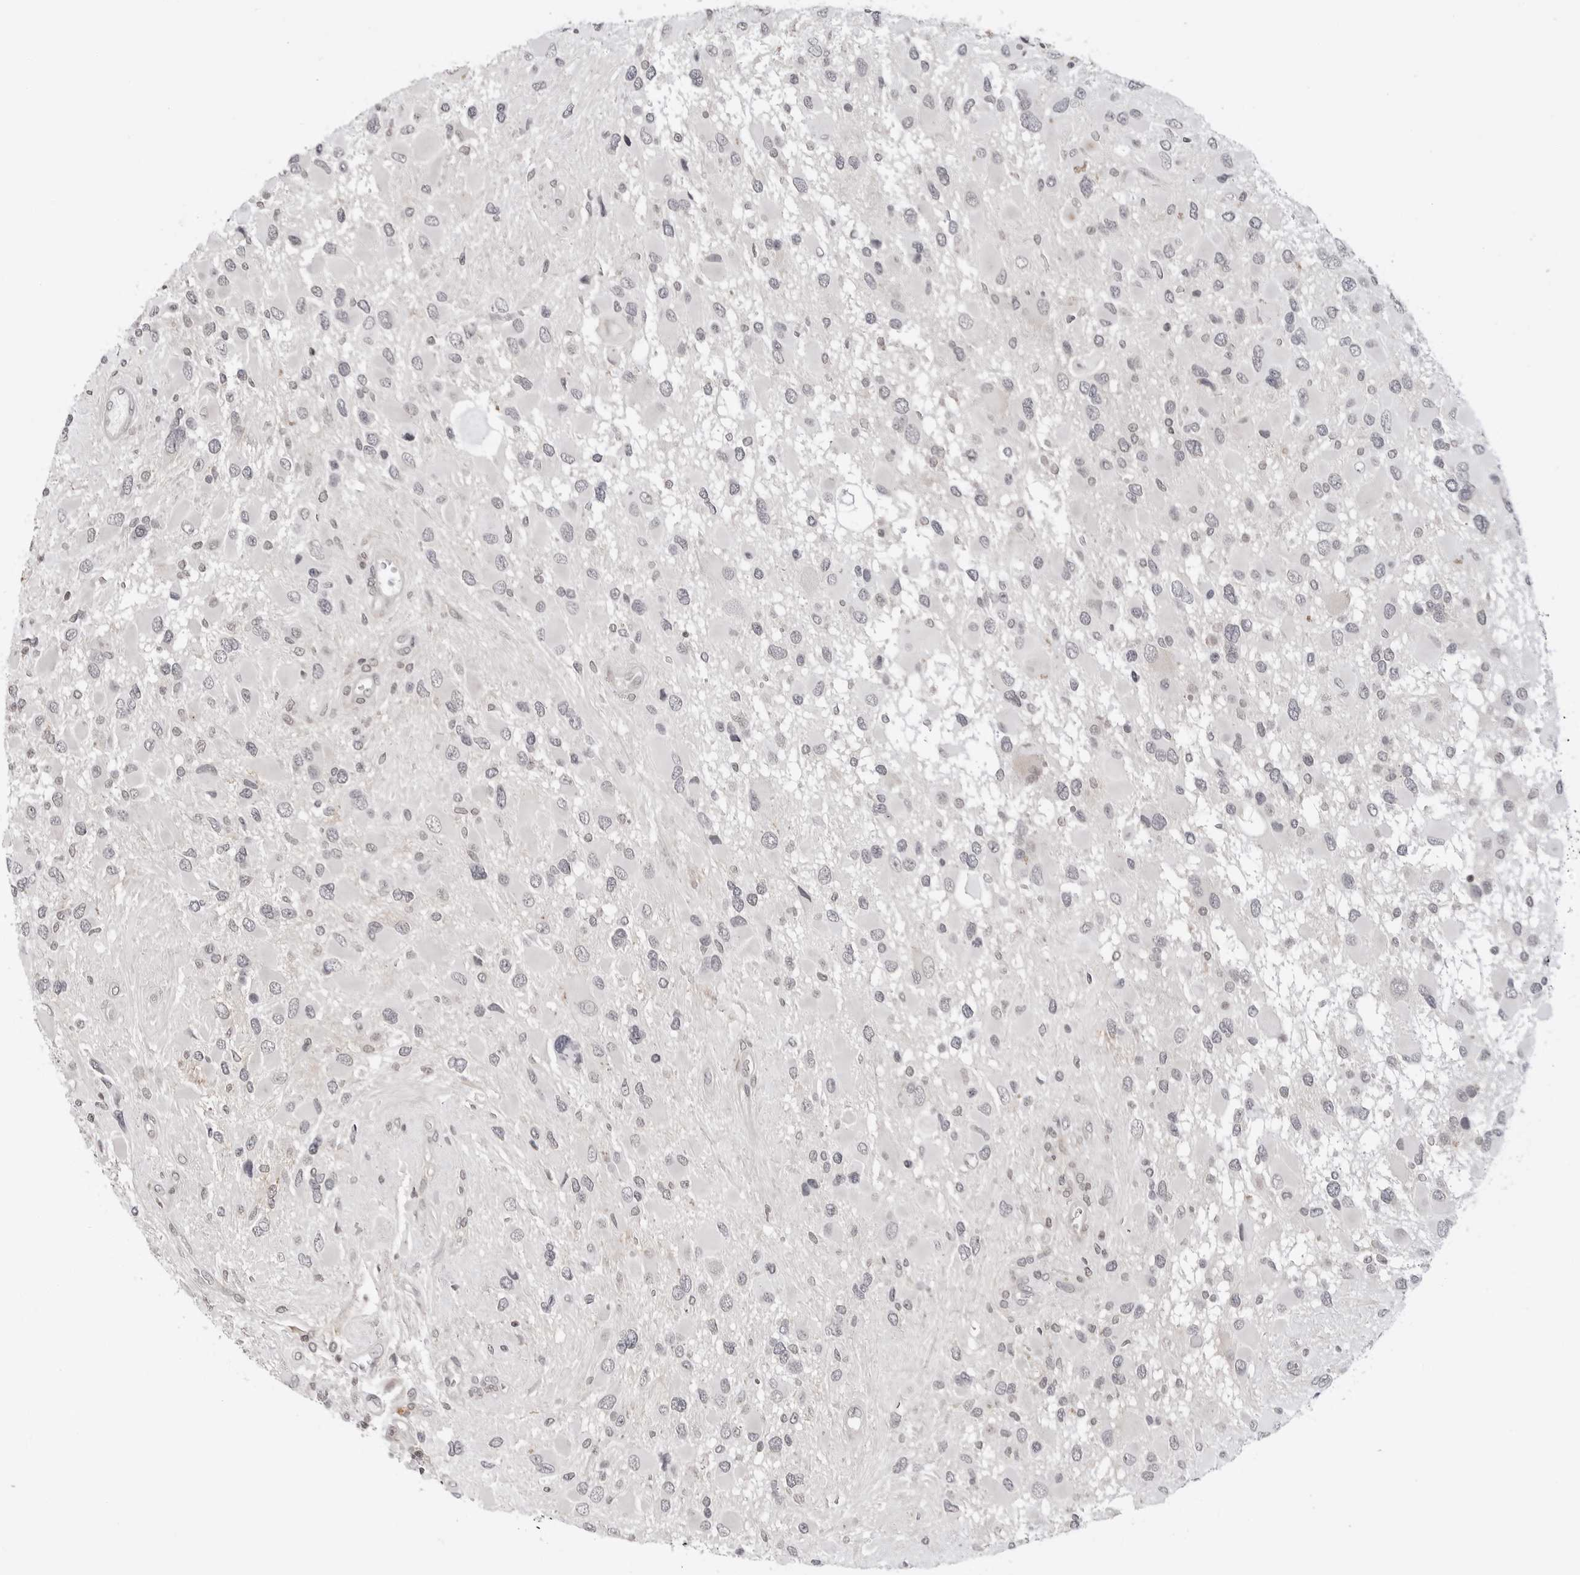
{"staining": {"intensity": "negative", "quantity": "none", "location": "none"}, "tissue": "glioma", "cell_type": "Tumor cells", "image_type": "cancer", "snomed": [{"axis": "morphology", "description": "Glioma, malignant, High grade"}, {"axis": "topography", "description": "Brain"}], "caption": "Tumor cells show no significant staining in high-grade glioma (malignant).", "gene": "ADAMTS5", "patient": {"sex": "male", "age": 53}}